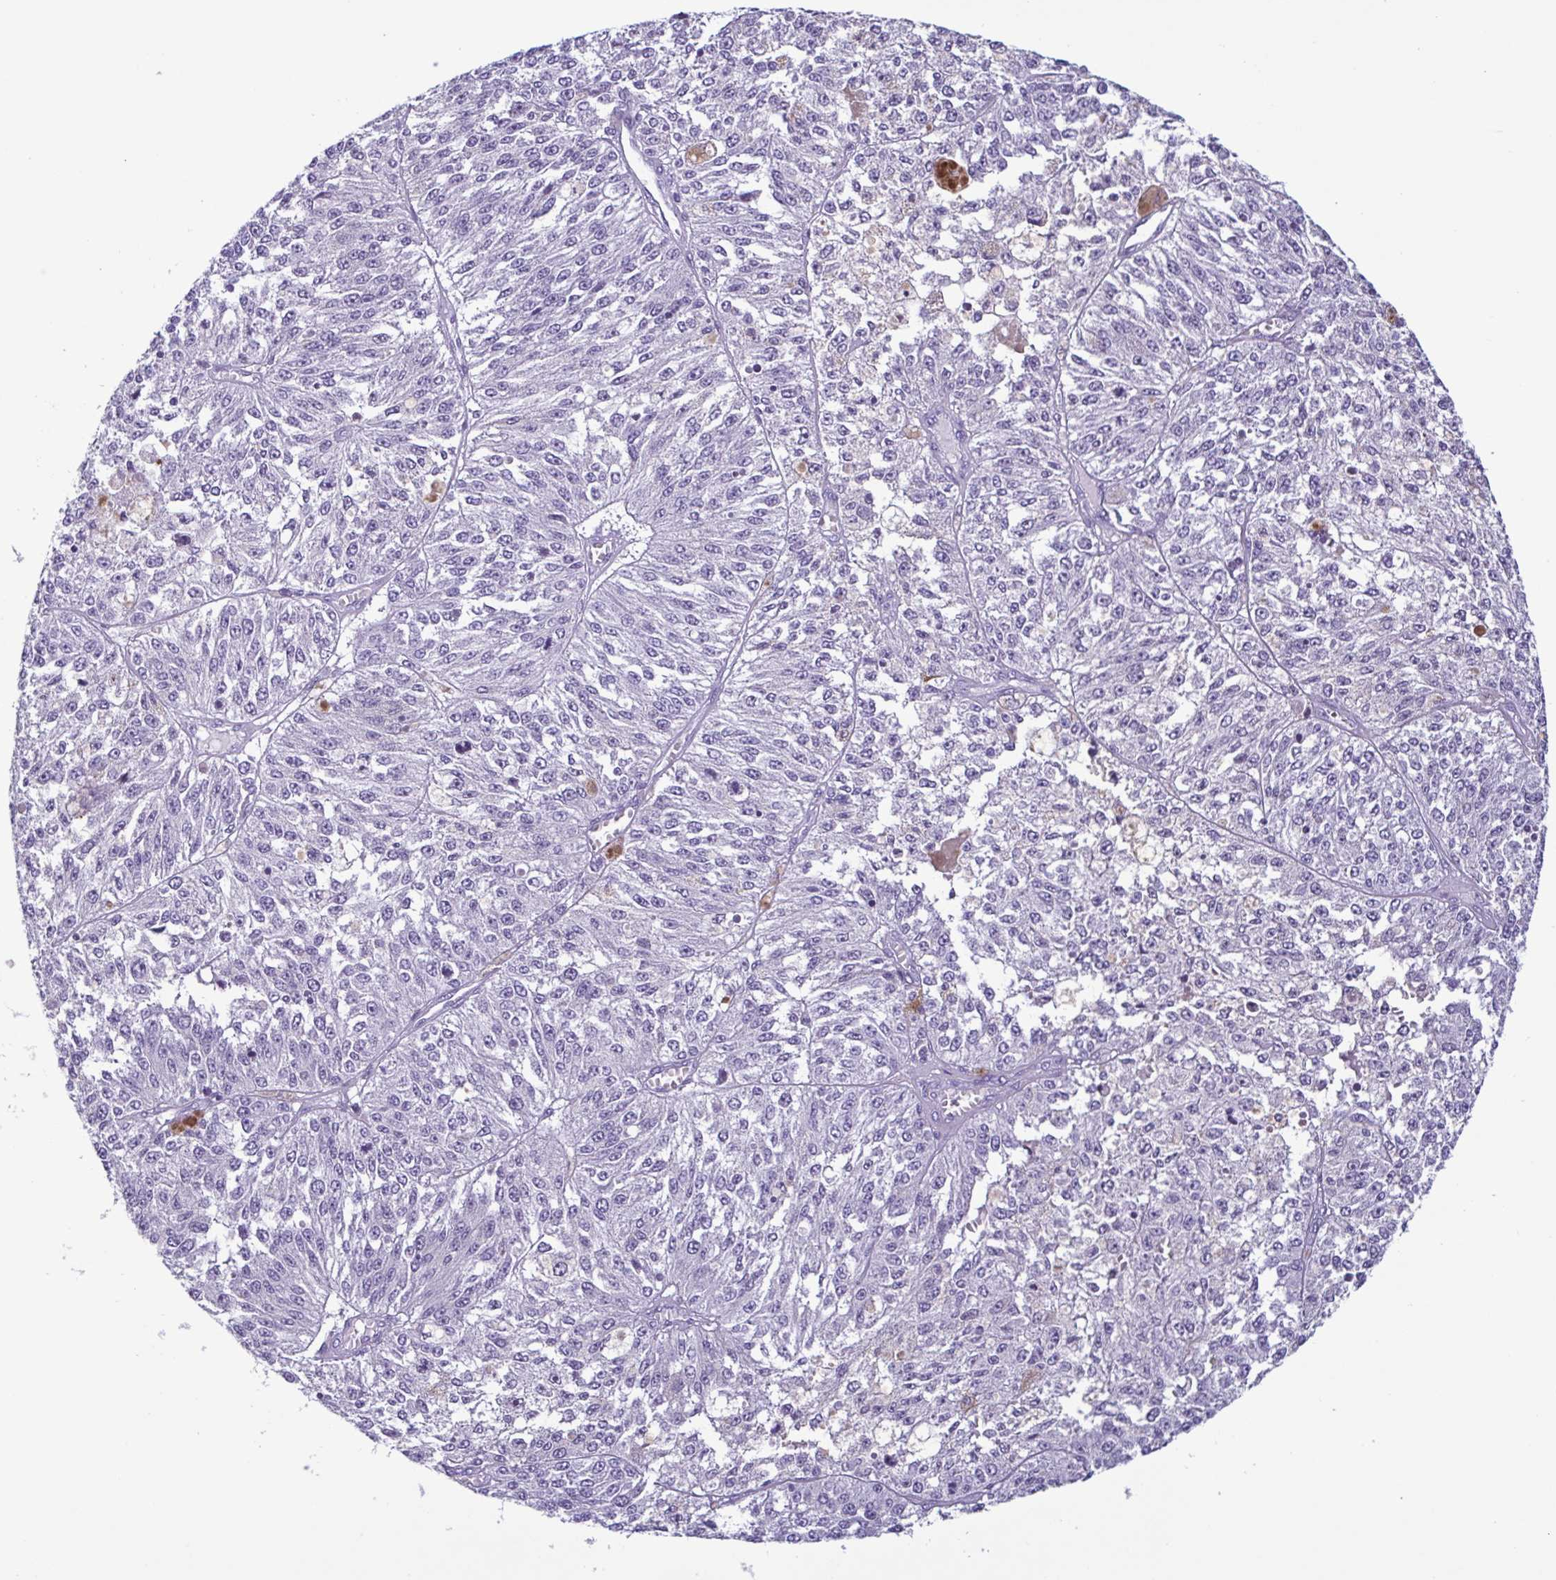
{"staining": {"intensity": "negative", "quantity": "none", "location": "none"}, "tissue": "melanoma", "cell_type": "Tumor cells", "image_type": "cancer", "snomed": [{"axis": "morphology", "description": "Malignant melanoma, Metastatic site"}, {"axis": "topography", "description": "Lymph node"}], "caption": "The IHC image has no significant staining in tumor cells of malignant melanoma (metastatic site) tissue.", "gene": "INAFM1", "patient": {"sex": "female", "age": 64}}